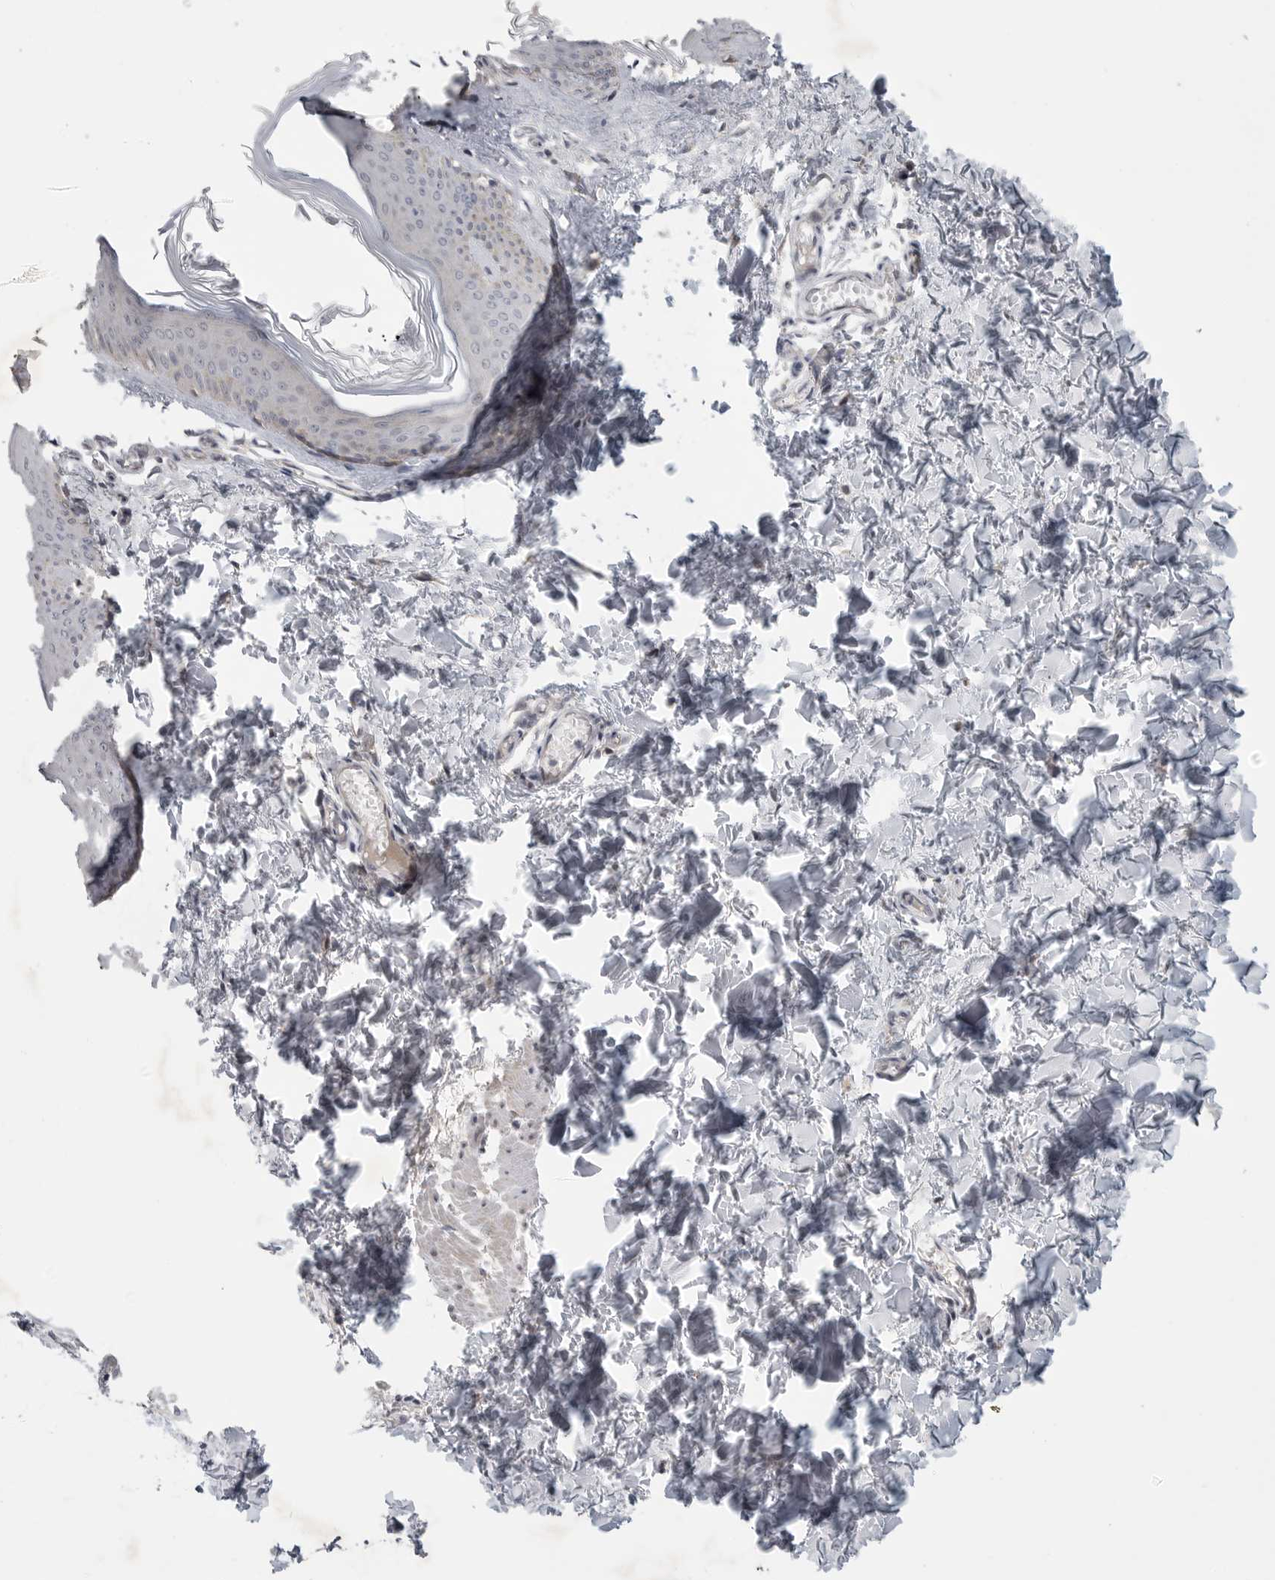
{"staining": {"intensity": "negative", "quantity": "none", "location": "none"}, "tissue": "skin", "cell_type": "Fibroblasts", "image_type": "normal", "snomed": [{"axis": "morphology", "description": "Normal tissue, NOS"}, {"axis": "topography", "description": "Skin"}], "caption": "A high-resolution photomicrograph shows IHC staining of benign skin, which demonstrates no significant staining in fibroblasts. The staining was performed using DAB to visualize the protein expression in brown, while the nuclei were stained in blue with hematoxylin (Magnification: 20x).", "gene": "FBXO43", "patient": {"sex": "female", "age": 27}}